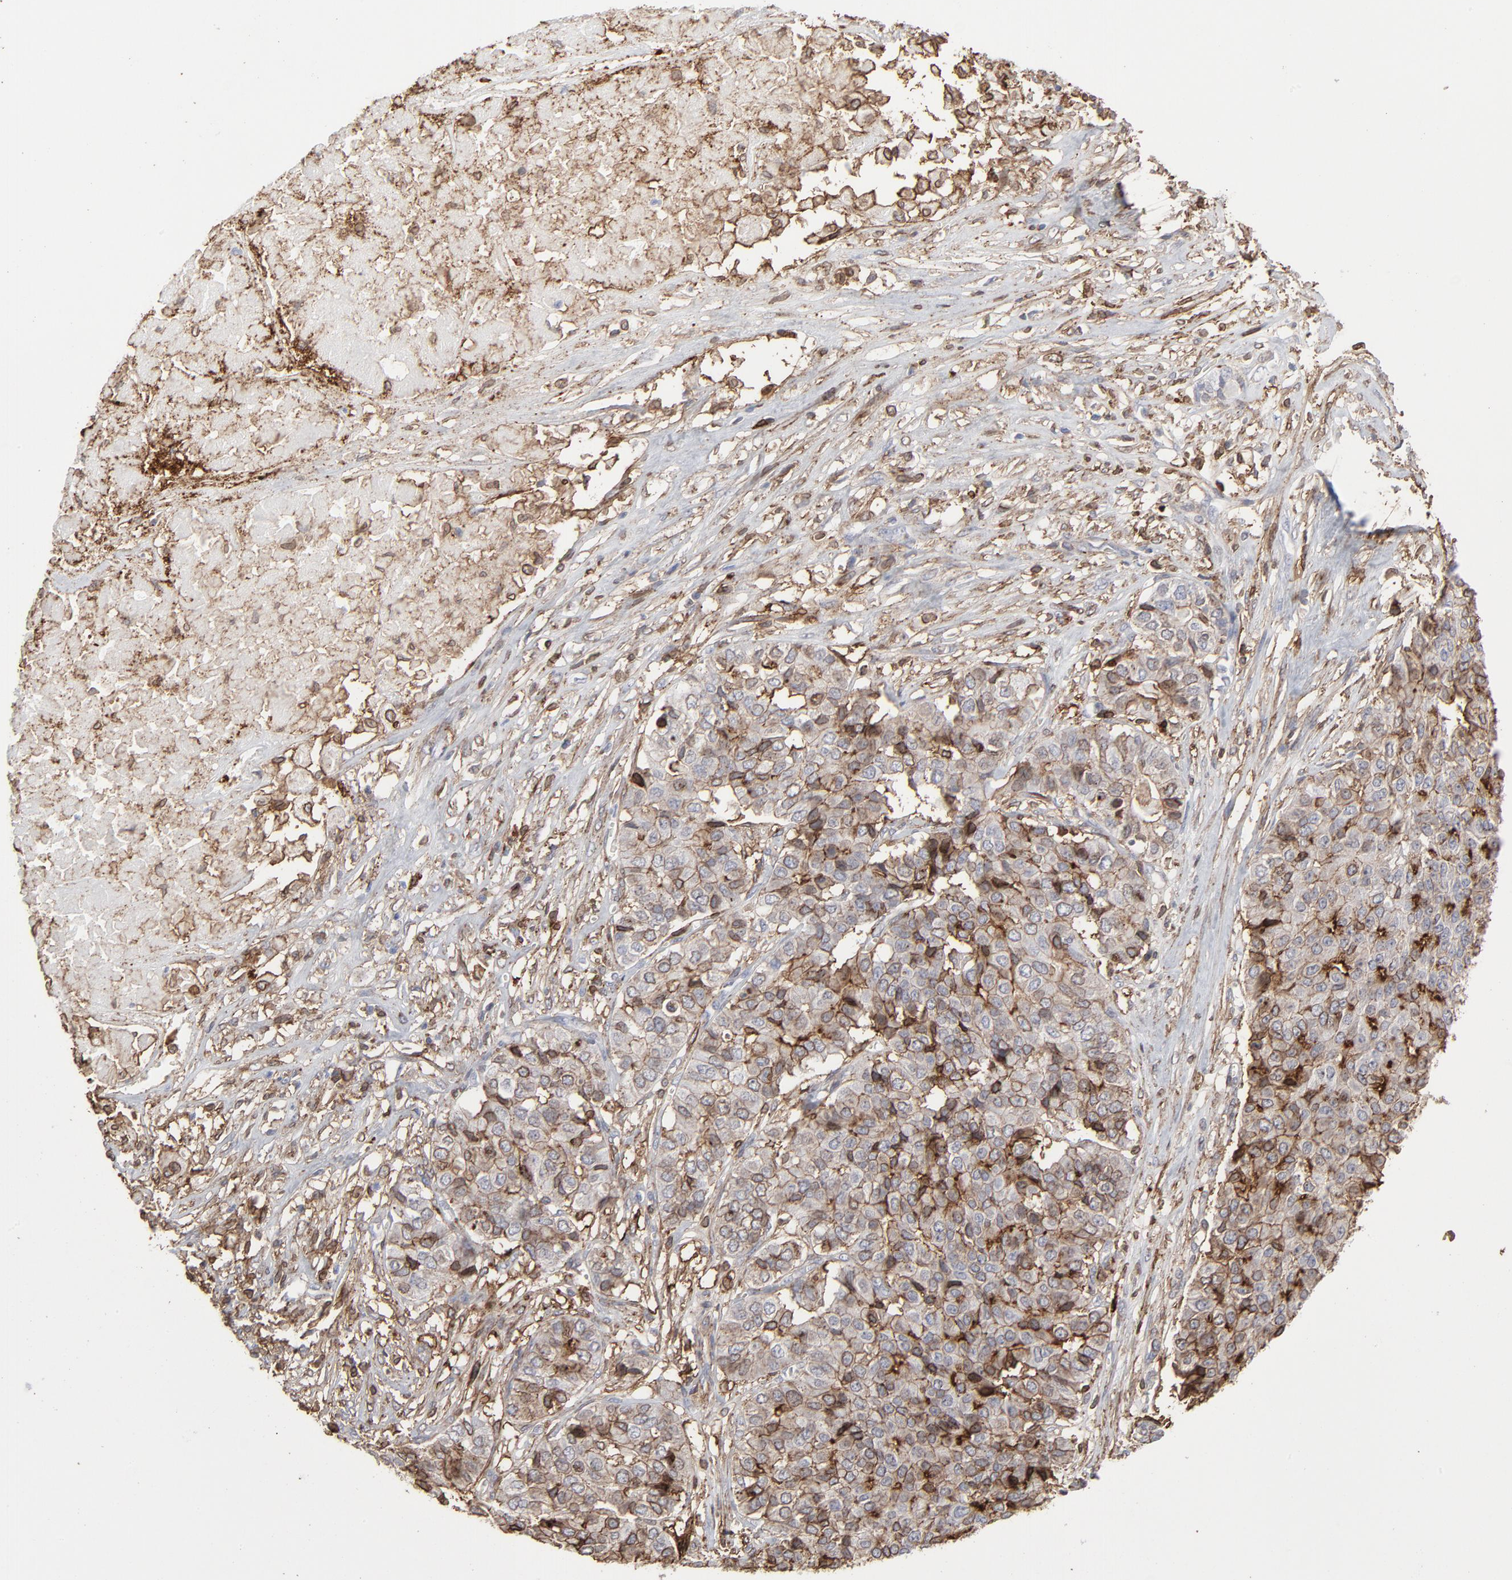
{"staining": {"intensity": "moderate", "quantity": "25%-75%", "location": "cytoplasmic/membranous"}, "tissue": "pancreatic cancer", "cell_type": "Tumor cells", "image_type": "cancer", "snomed": [{"axis": "morphology", "description": "Adenocarcinoma, NOS"}, {"axis": "topography", "description": "Pancreas"}], "caption": "The histopathology image demonstrates immunohistochemical staining of pancreatic cancer (adenocarcinoma). There is moderate cytoplasmic/membranous positivity is present in about 25%-75% of tumor cells.", "gene": "ANXA5", "patient": {"sex": "male", "age": 50}}